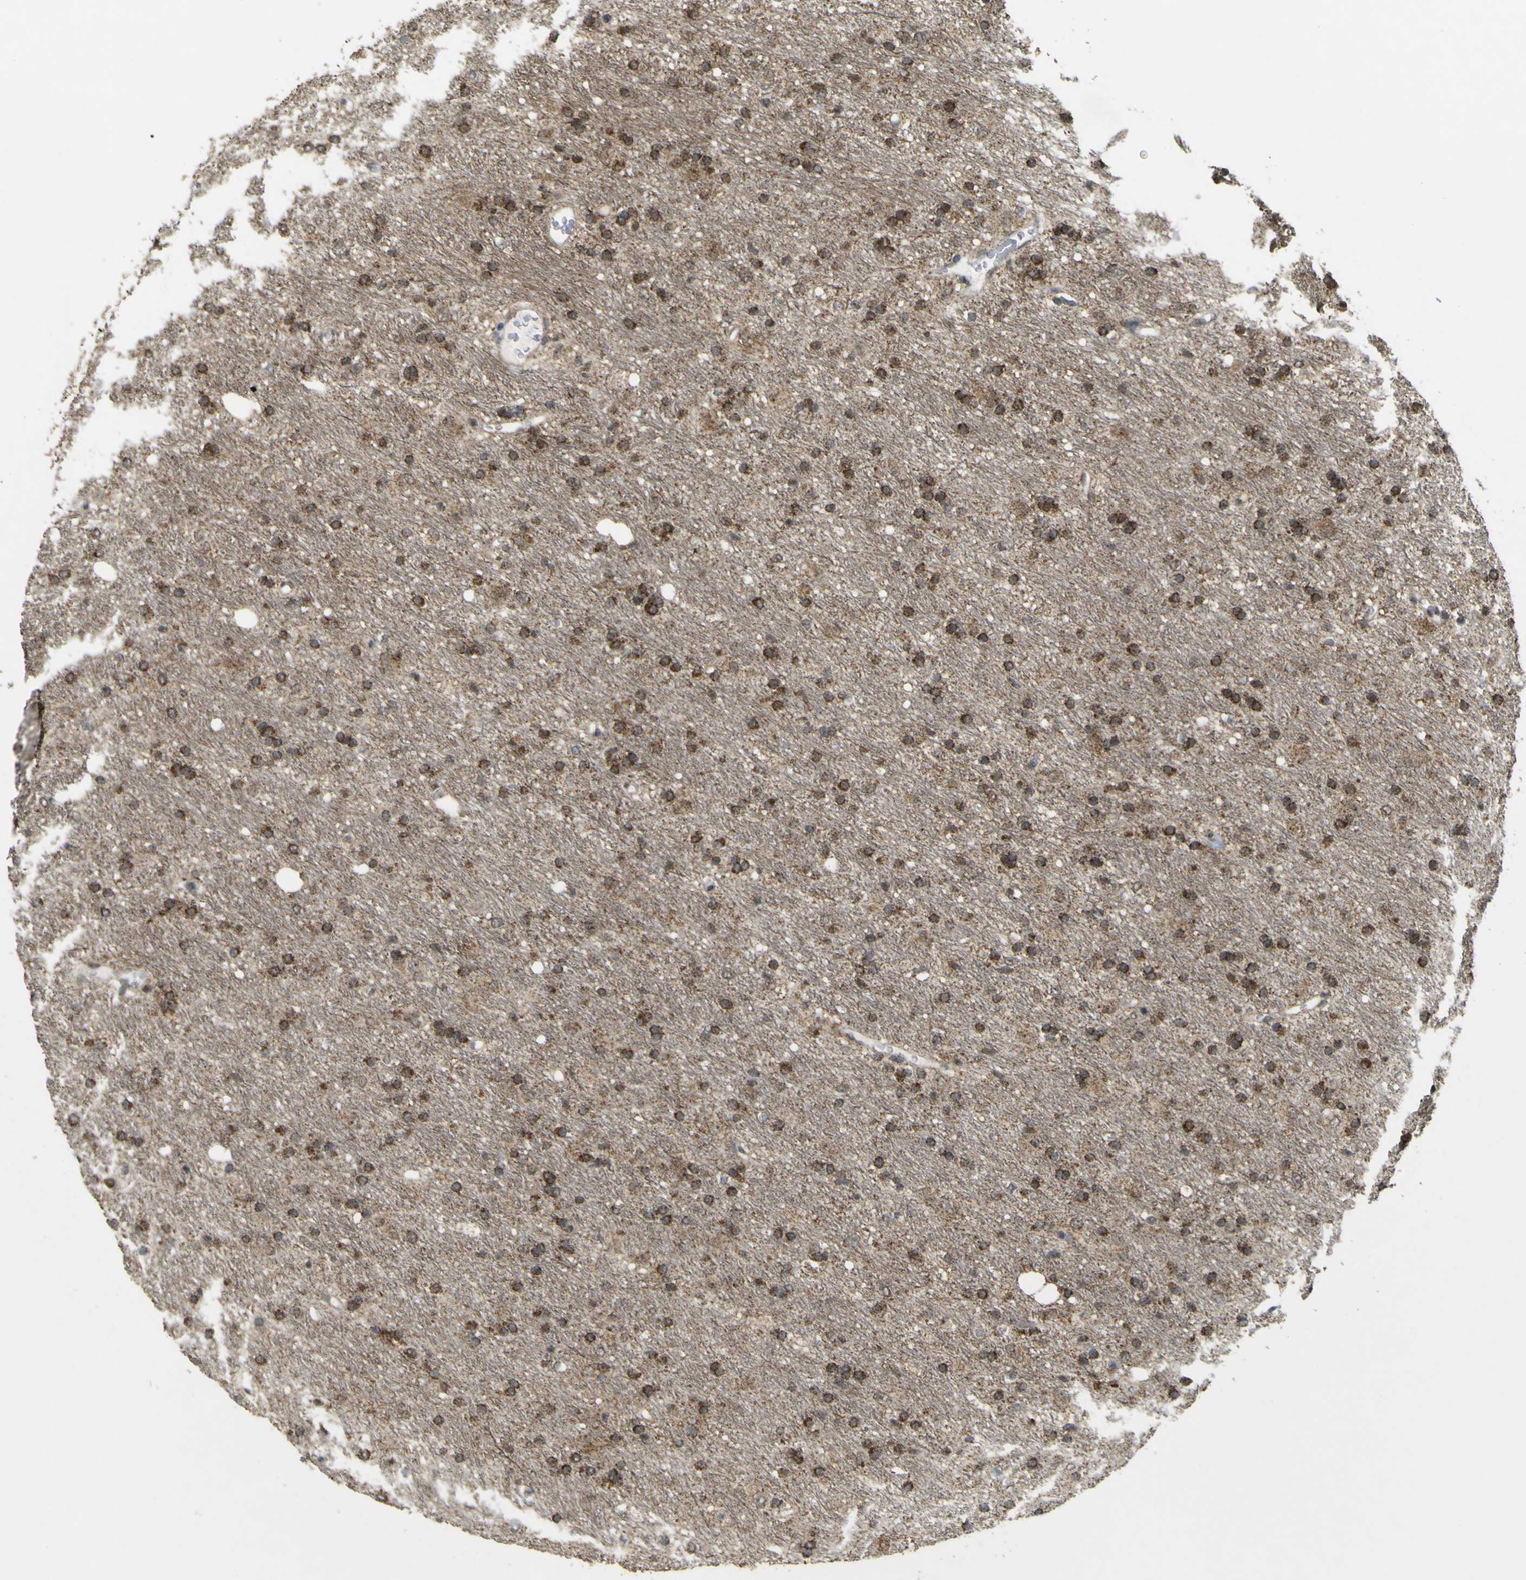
{"staining": {"intensity": "moderate", "quantity": ">75%", "location": "cytoplasmic/membranous,nuclear"}, "tissue": "glioma", "cell_type": "Tumor cells", "image_type": "cancer", "snomed": [{"axis": "morphology", "description": "Glioma, malignant, Low grade"}, {"axis": "topography", "description": "Brain"}], "caption": "Malignant glioma (low-grade) stained with DAB immunohistochemistry (IHC) demonstrates medium levels of moderate cytoplasmic/membranous and nuclear staining in approximately >75% of tumor cells.", "gene": "ACBD5", "patient": {"sex": "male", "age": 77}}